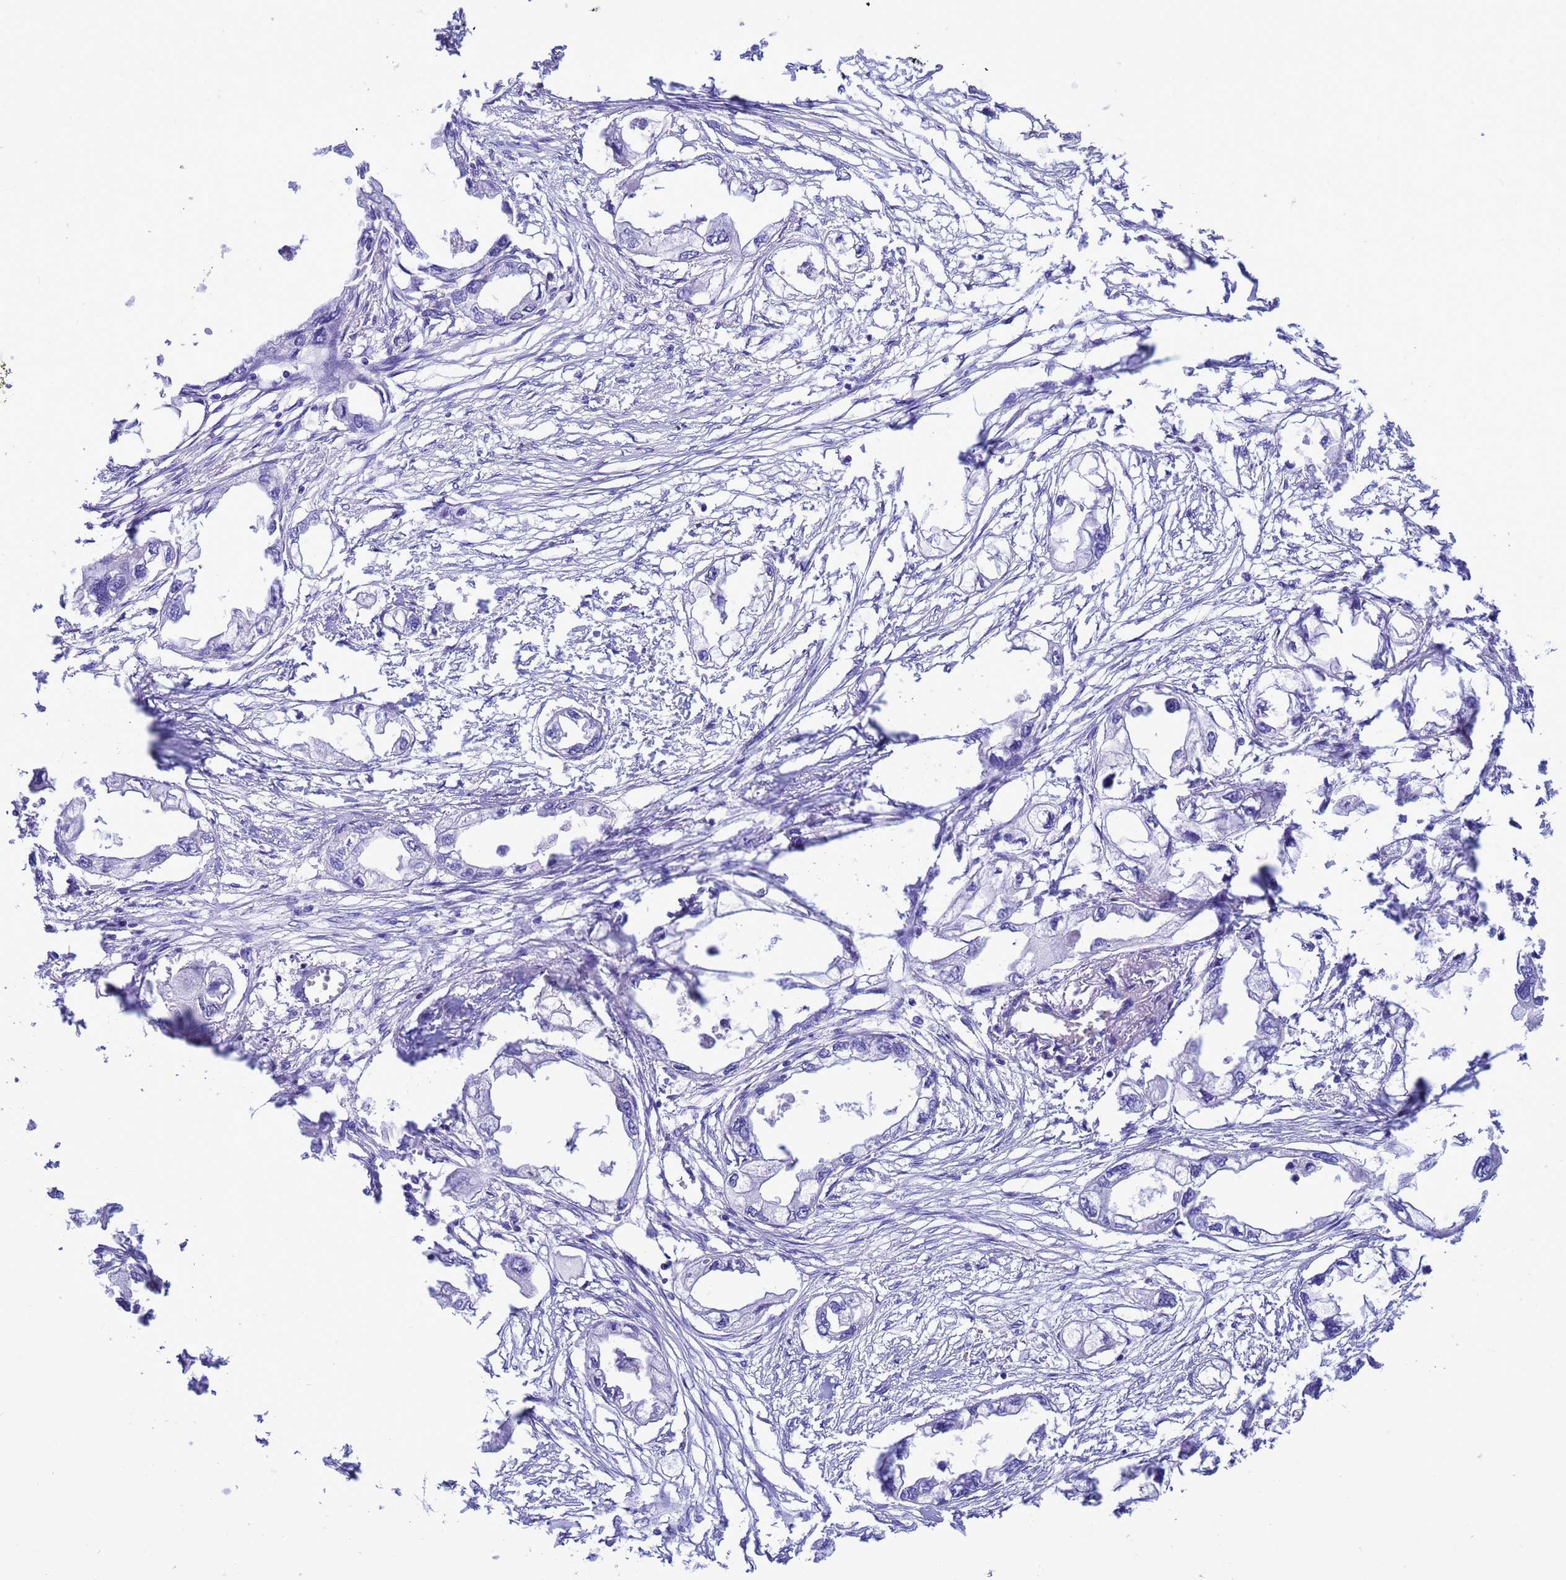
{"staining": {"intensity": "negative", "quantity": "none", "location": "none"}, "tissue": "endometrial cancer", "cell_type": "Tumor cells", "image_type": "cancer", "snomed": [{"axis": "morphology", "description": "Adenocarcinoma, NOS"}, {"axis": "morphology", "description": "Adenocarcinoma, metastatic, NOS"}, {"axis": "topography", "description": "Adipose tissue"}, {"axis": "topography", "description": "Endometrium"}], "caption": "High magnification brightfield microscopy of endometrial adenocarcinoma stained with DAB (3,3'-diaminobenzidine) (brown) and counterstained with hematoxylin (blue): tumor cells show no significant positivity. (DAB (3,3'-diaminobenzidine) IHC visualized using brightfield microscopy, high magnification).", "gene": "AKR1C2", "patient": {"sex": "female", "age": 67}}